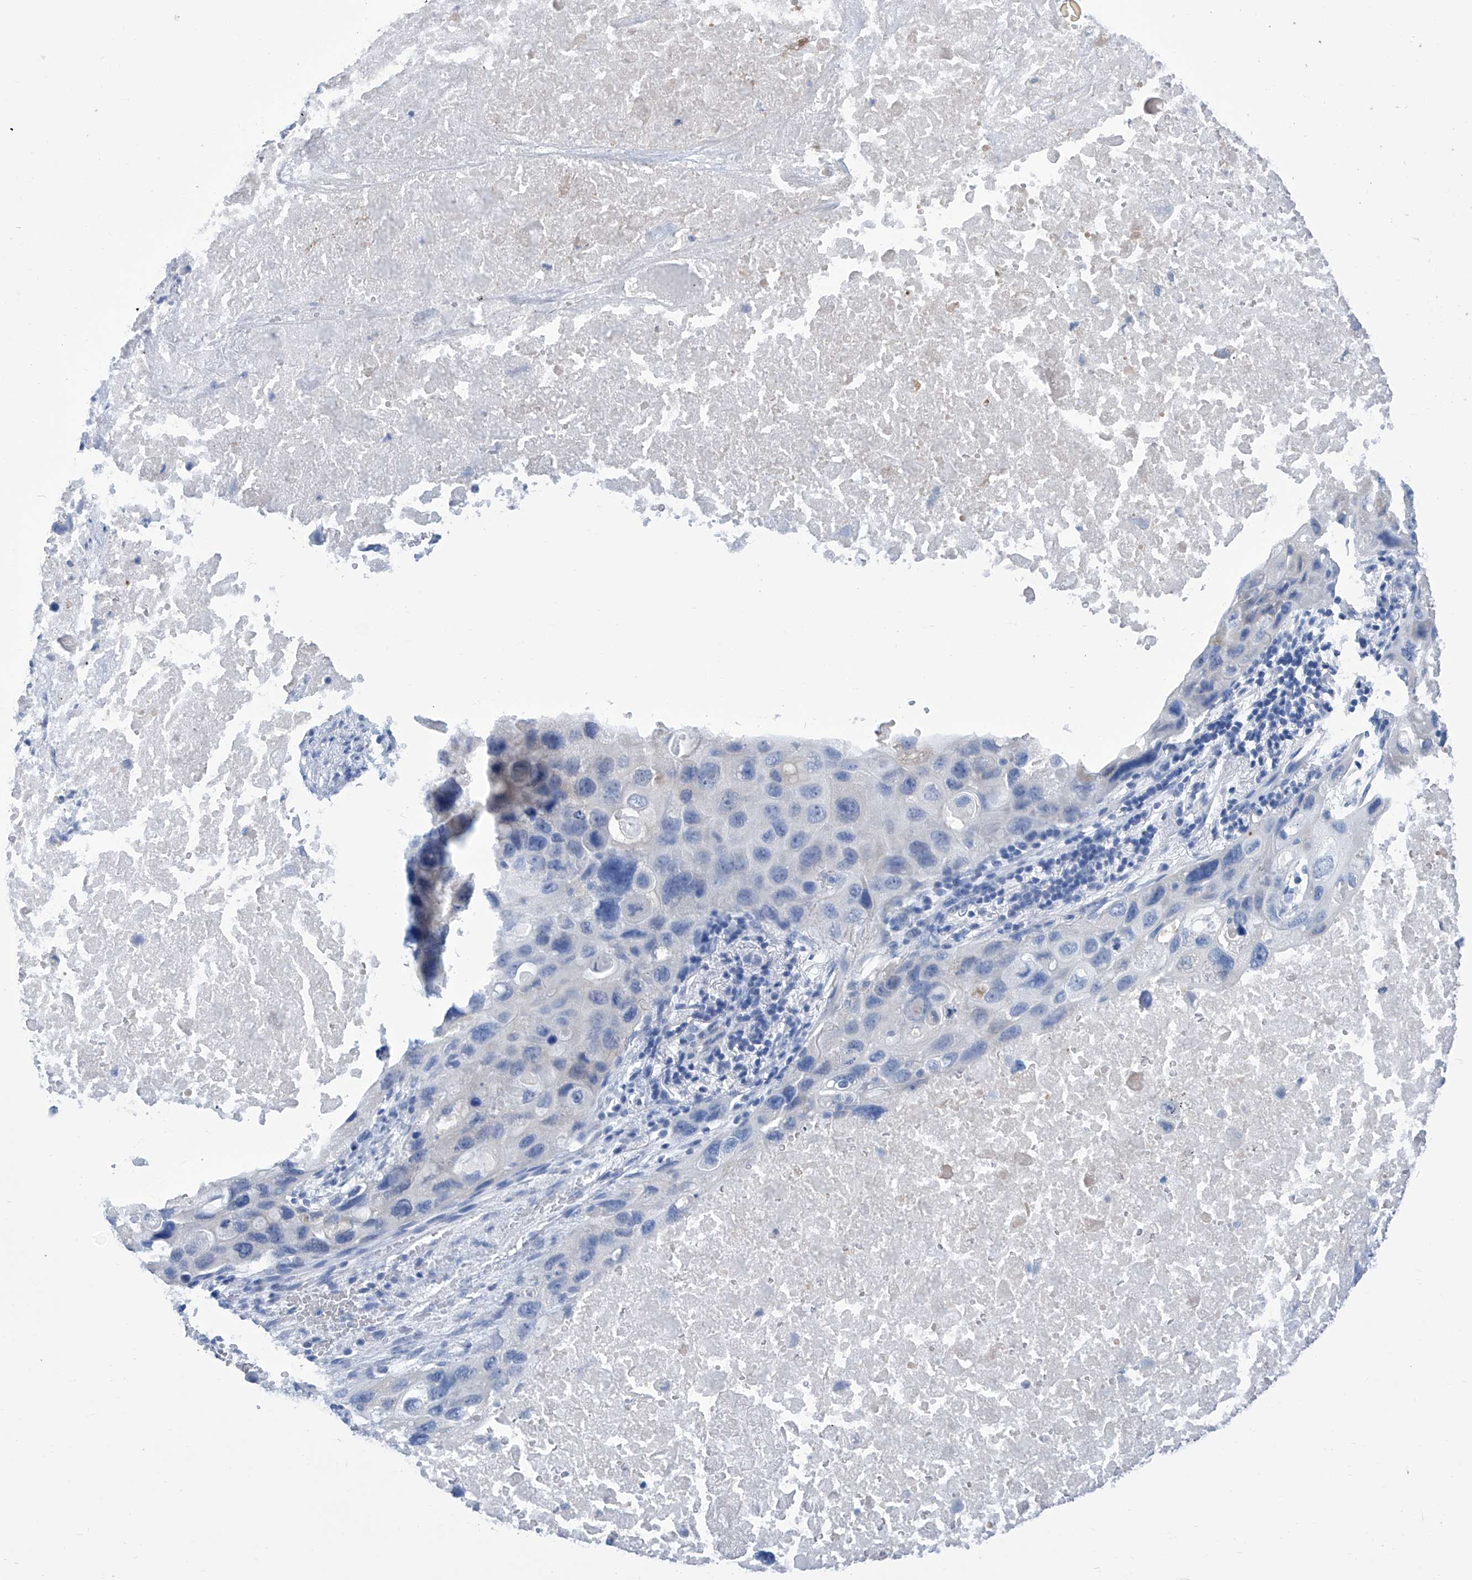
{"staining": {"intensity": "negative", "quantity": "none", "location": "none"}, "tissue": "lung cancer", "cell_type": "Tumor cells", "image_type": "cancer", "snomed": [{"axis": "morphology", "description": "Squamous cell carcinoma, NOS"}, {"axis": "topography", "description": "Lung"}], "caption": "DAB immunohistochemical staining of lung squamous cell carcinoma demonstrates no significant staining in tumor cells.", "gene": "IMPA2", "patient": {"sex": "female", "age": 73}}